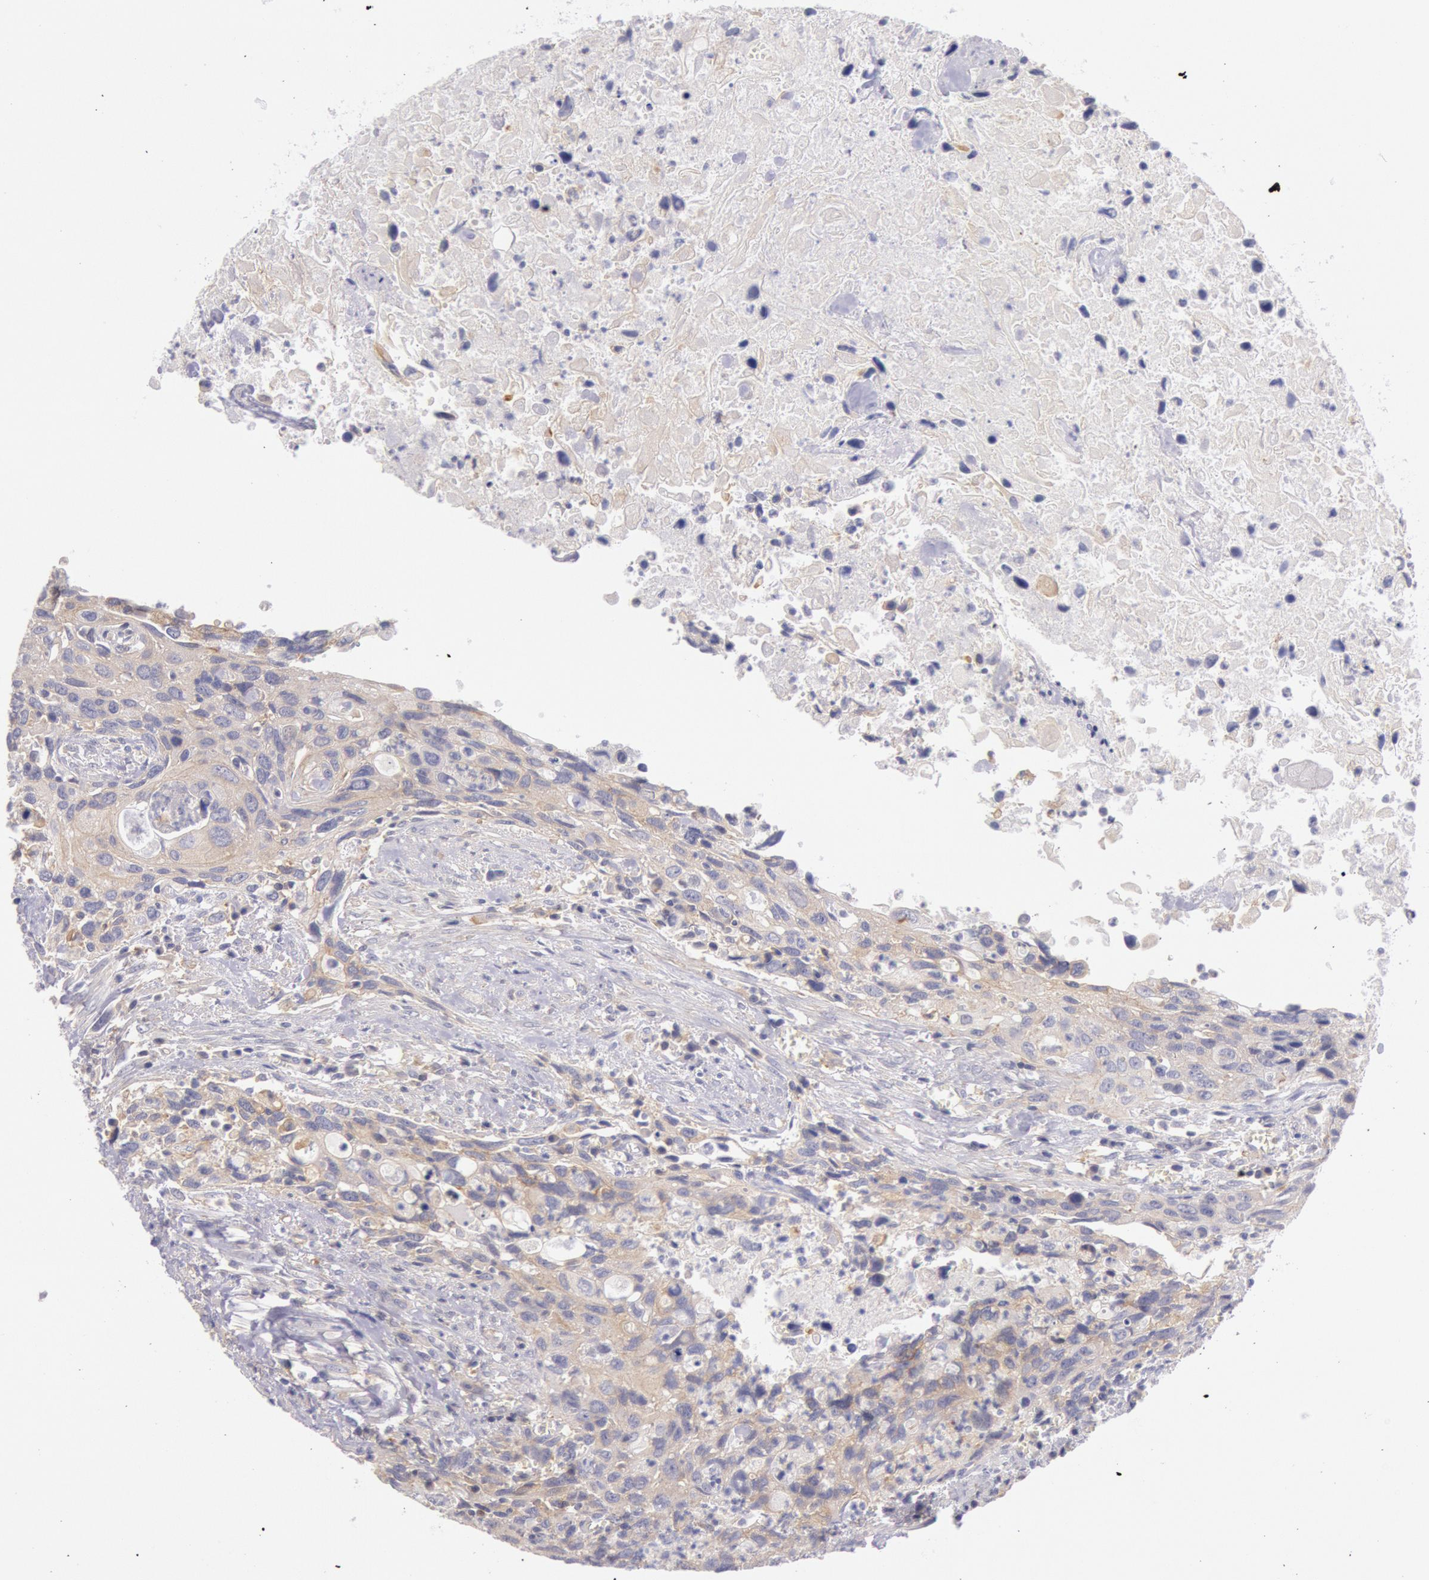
{"staining": {"intensity": "weak", "quantity": "25%-75%", "location": "cytoplasmic/membranous"}, "tissue": "urothelial cancer", "cell_type": "Tumor cells", "image_type": "cancer", "snomed": [{"axis": "morphology", "description": "Urothelial carcinoma, High grade"}, {"axis": "topography", "description": "Urinary bladder"}], "caption": "Urothelial cancer stained for a protein displays weak cytoplasmic/membranous positivity in tumor cells.", "gene": "MYO5A", "patient": {"sex": "male", "age": 71}}